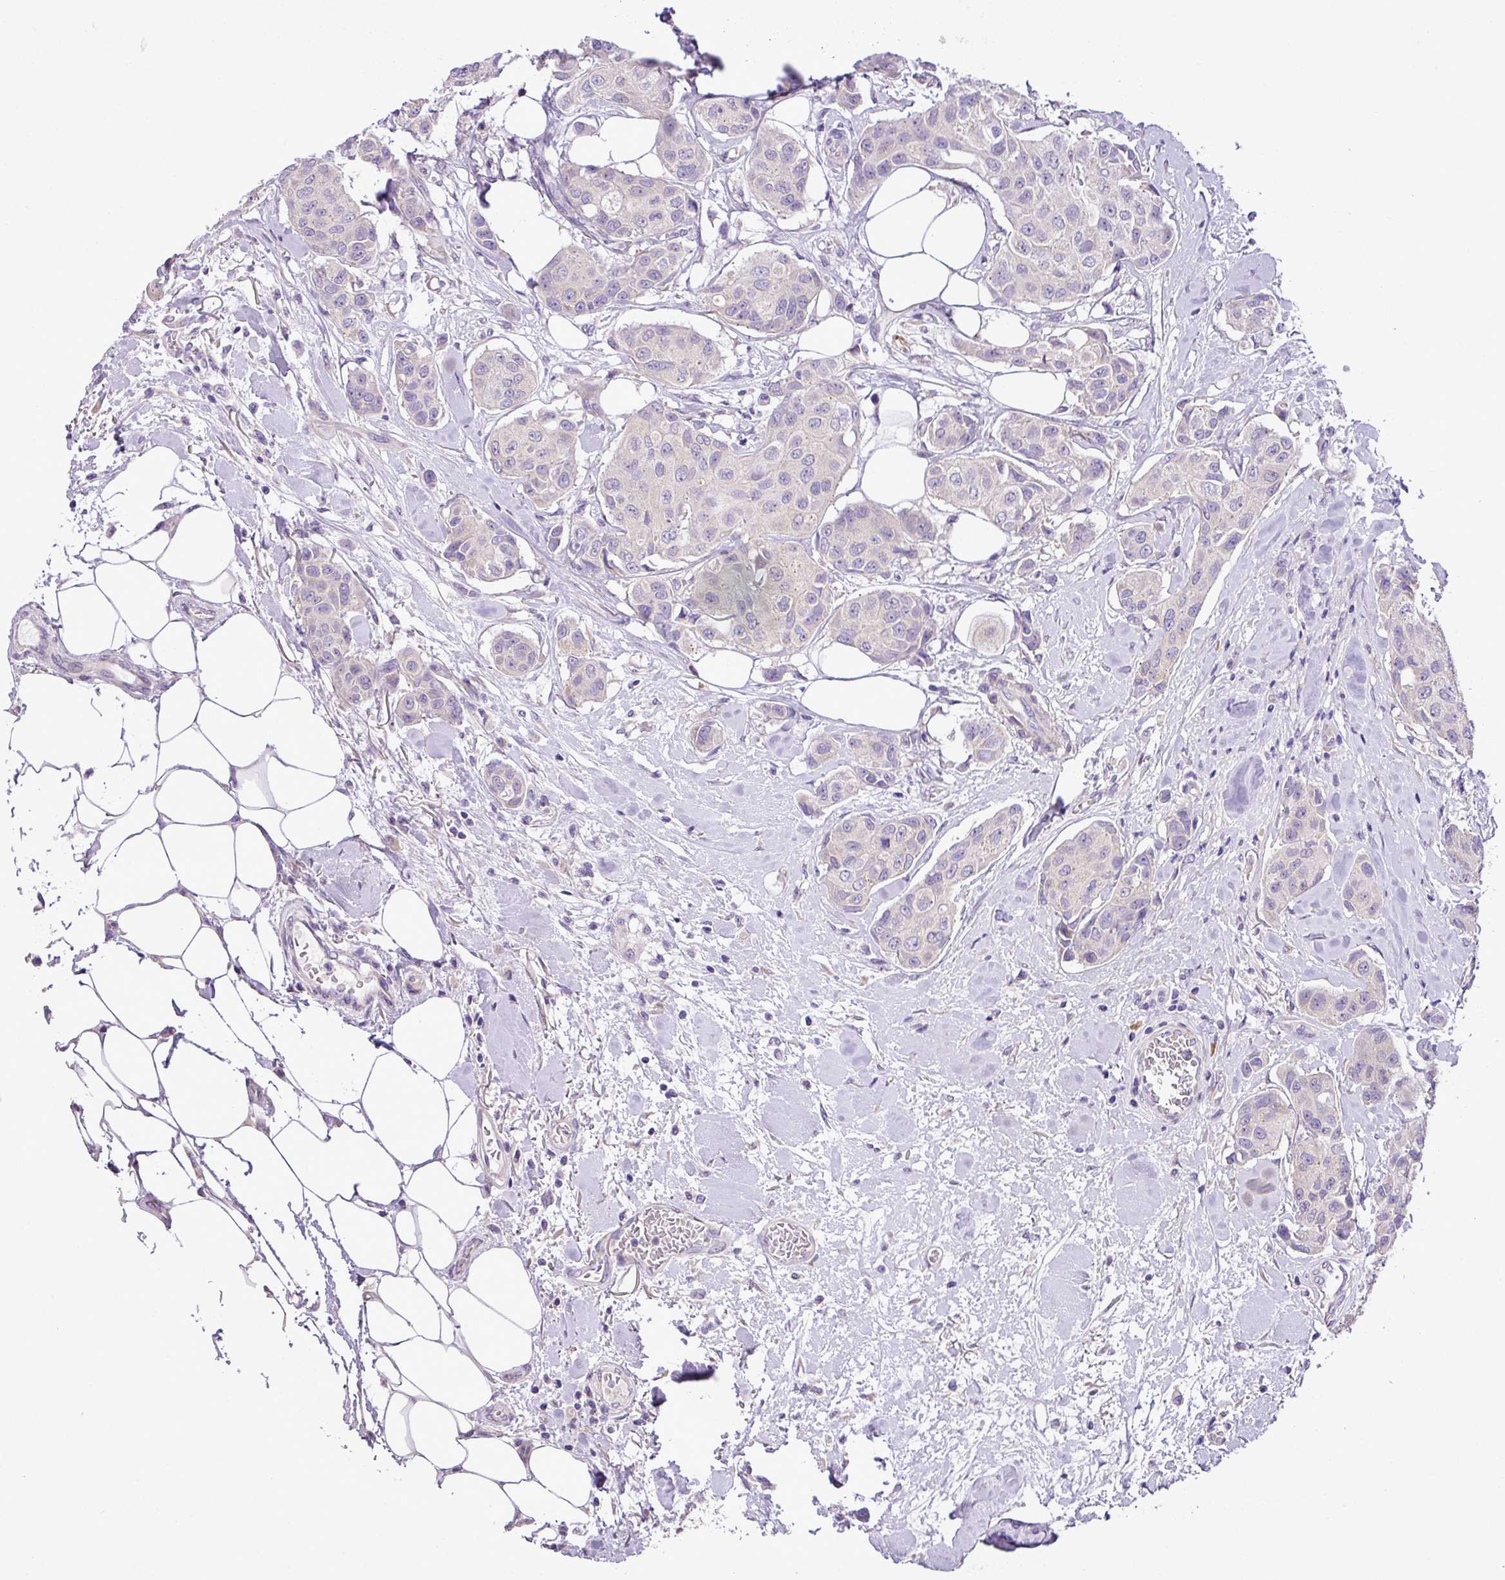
{"staining": {"intensity": "negative", "quantity": "none", "location": "none"}, "tissue": "breast cancer", "cell_type": "Tumor cells", "image_type": "cancer", "snomed": [{"axis": "morphology", "description": "Duct carcinoma"}, {"axis": "topography", "description": "Breast"}, {"axis": "topography", "description": "Lymph node"}], "caption": "Breast cancer (intraductal carcinoma) was stained to show a protein in brown. There is no significant staining in tumor cells.", "gene": "MOCS3", "patient": {"sex": "female", "age": 80}}